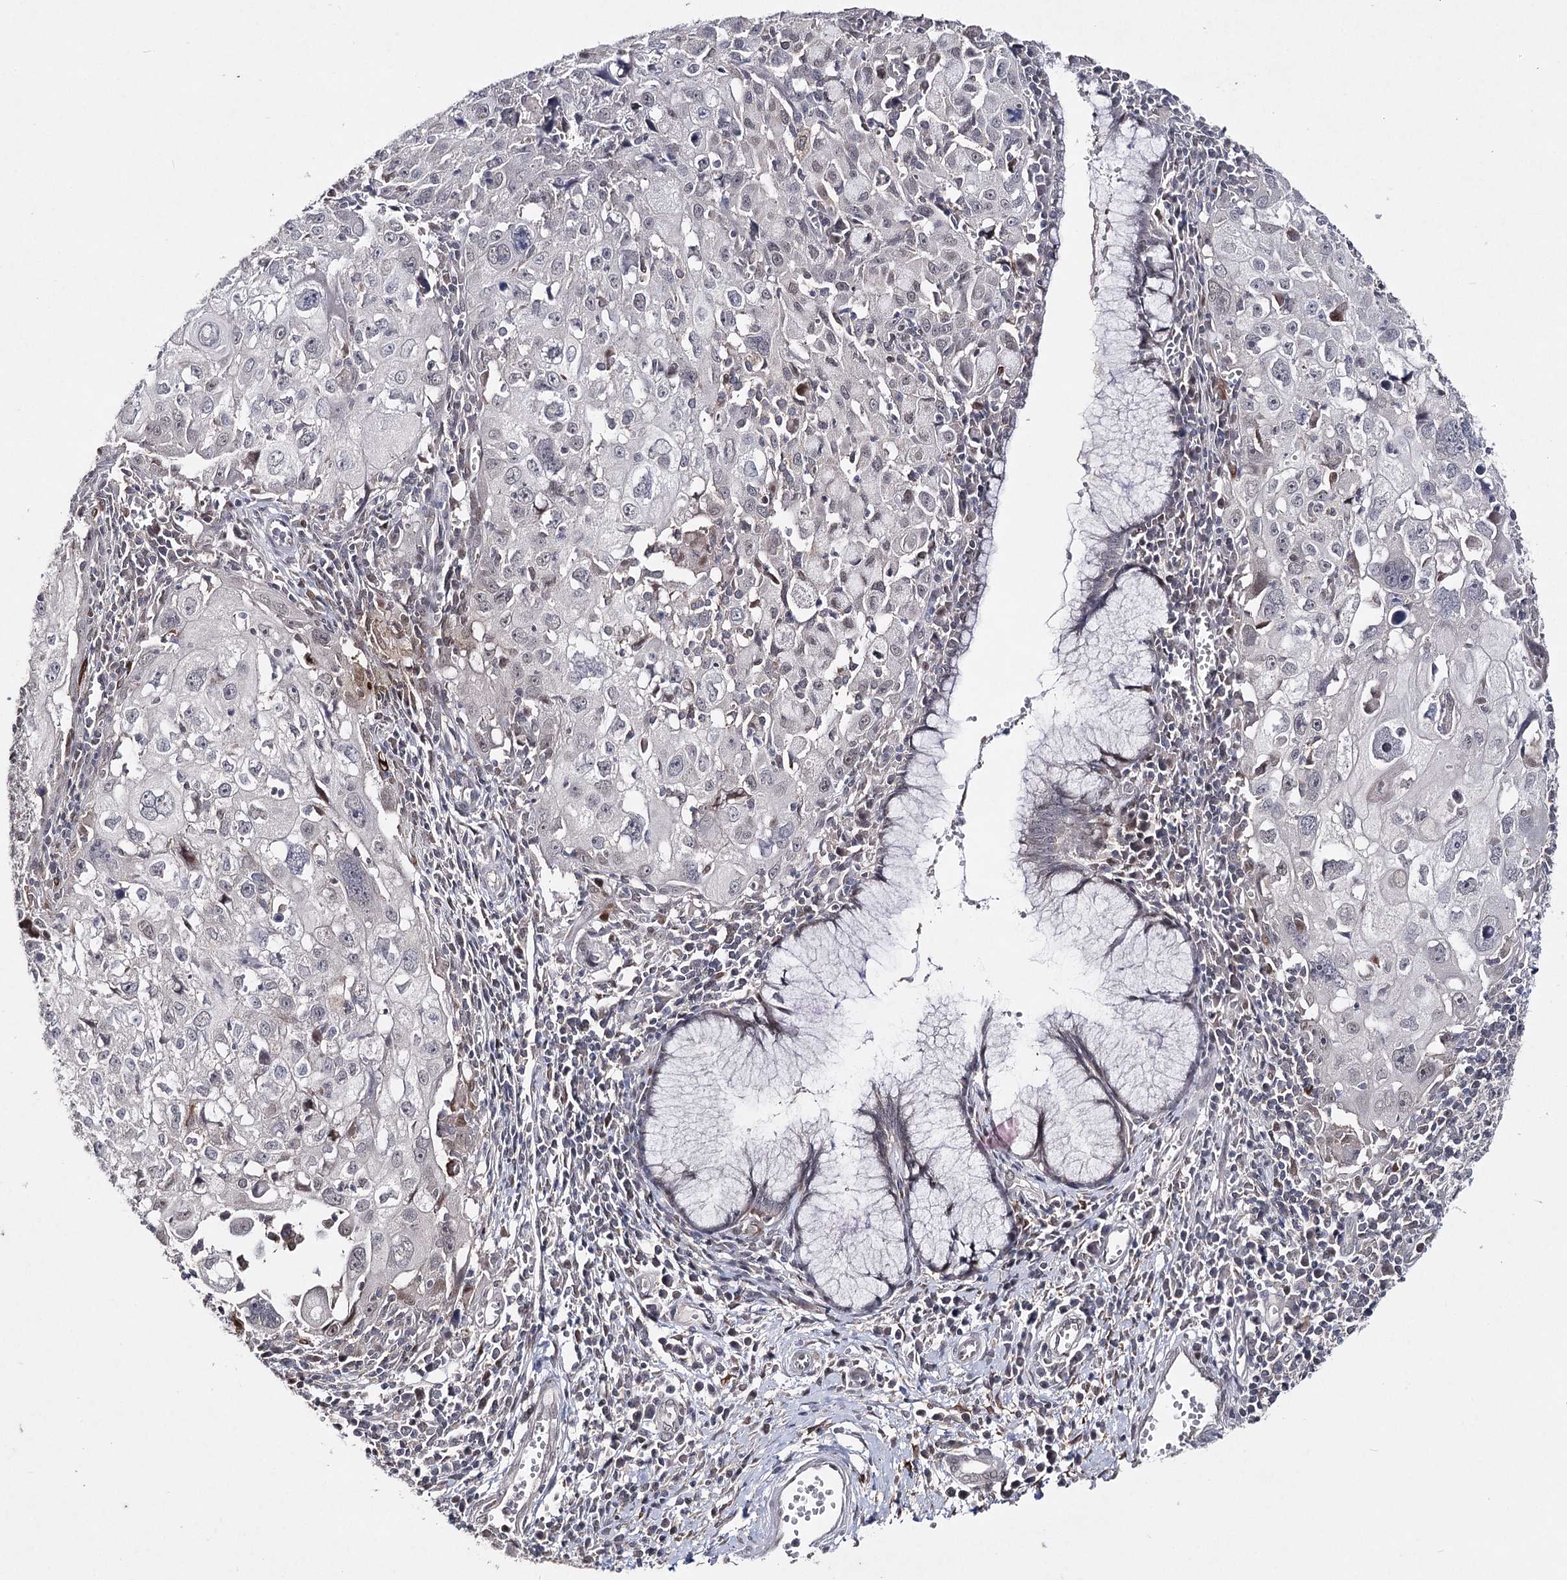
{"staining": {"intensity": "negative", "quantity": "none", "location": "none"}, "tissue": "cervical cancer", "cell_type": "Tumor cells", "image_type": "cancer", "snomed": [{"axis": "morphology", "description": "Squamous cell carcinoma, NOS"}, {"axis": "topography", "description": "Cervix"}], "caption": "This is an IHC histopathology image of human cervical squamous cell carcinoma. There is no staining in tumor cells.", "gene": "HSD11B2", "patient": {"sex": "female", "age": 42}}